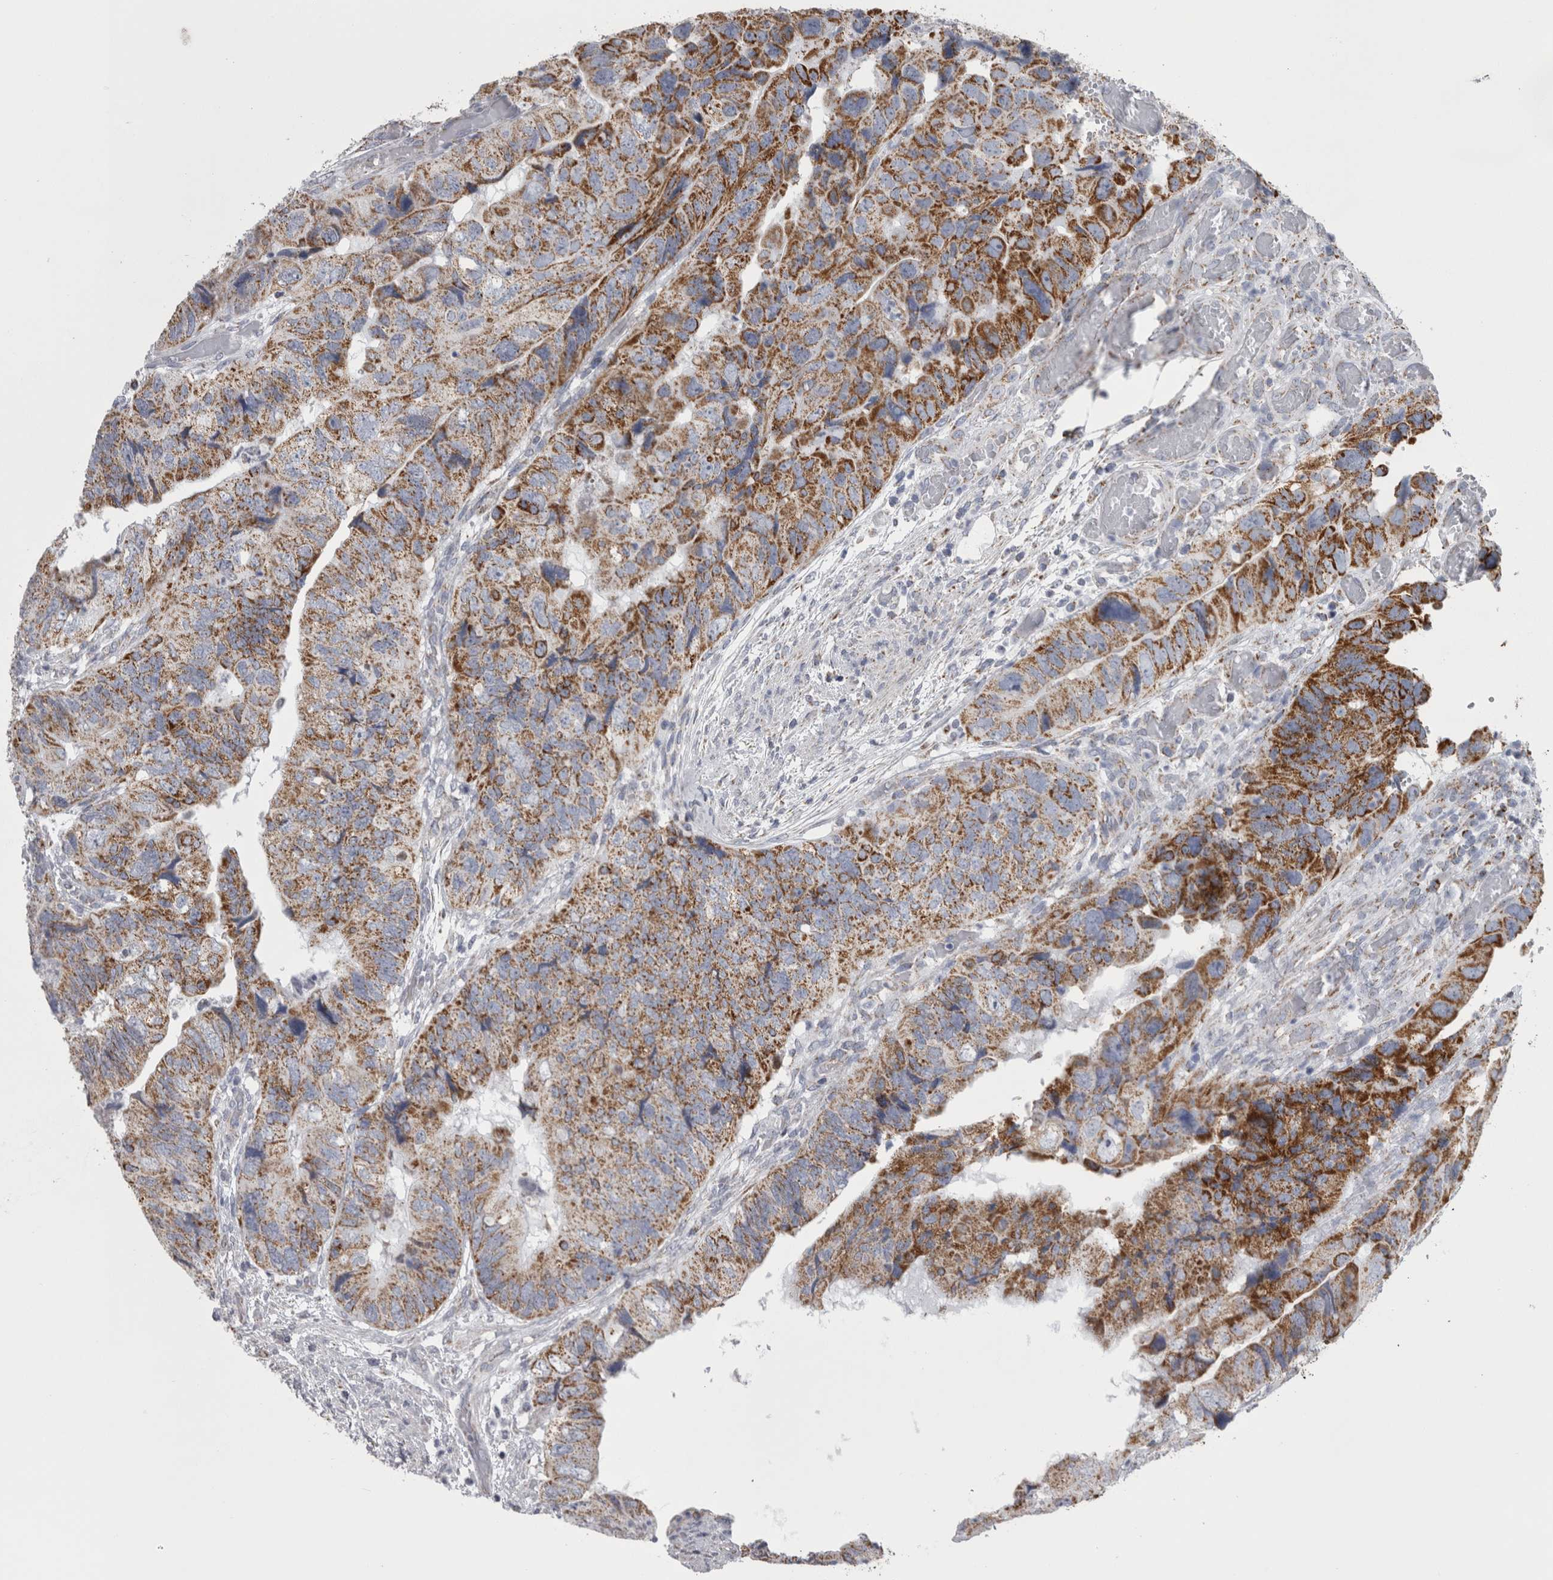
{"staining": {"intensity": "strong", "quantity": "25%-75%", "location": "cytoplasmic/membranous"}, "tissue": "colorectal cancer", "cell_type": "Tumor cells", "image_type": "cancer", "snomed": [{"axis": "morphology", "description": "Adenocarcinoma, NOS"}, {"axis": "topography", "description": "Rectum"}], "caption": "Immunohistochemical staining of human adenocarcinoma (colorectal) displays high levels of strong cytoplasmic/membranous protein positivity in about 25%-75% of tumor cells. Nuclei are stained in blue.", "gene": "DBT", "patient": {"sex": "male", "age": 63}}